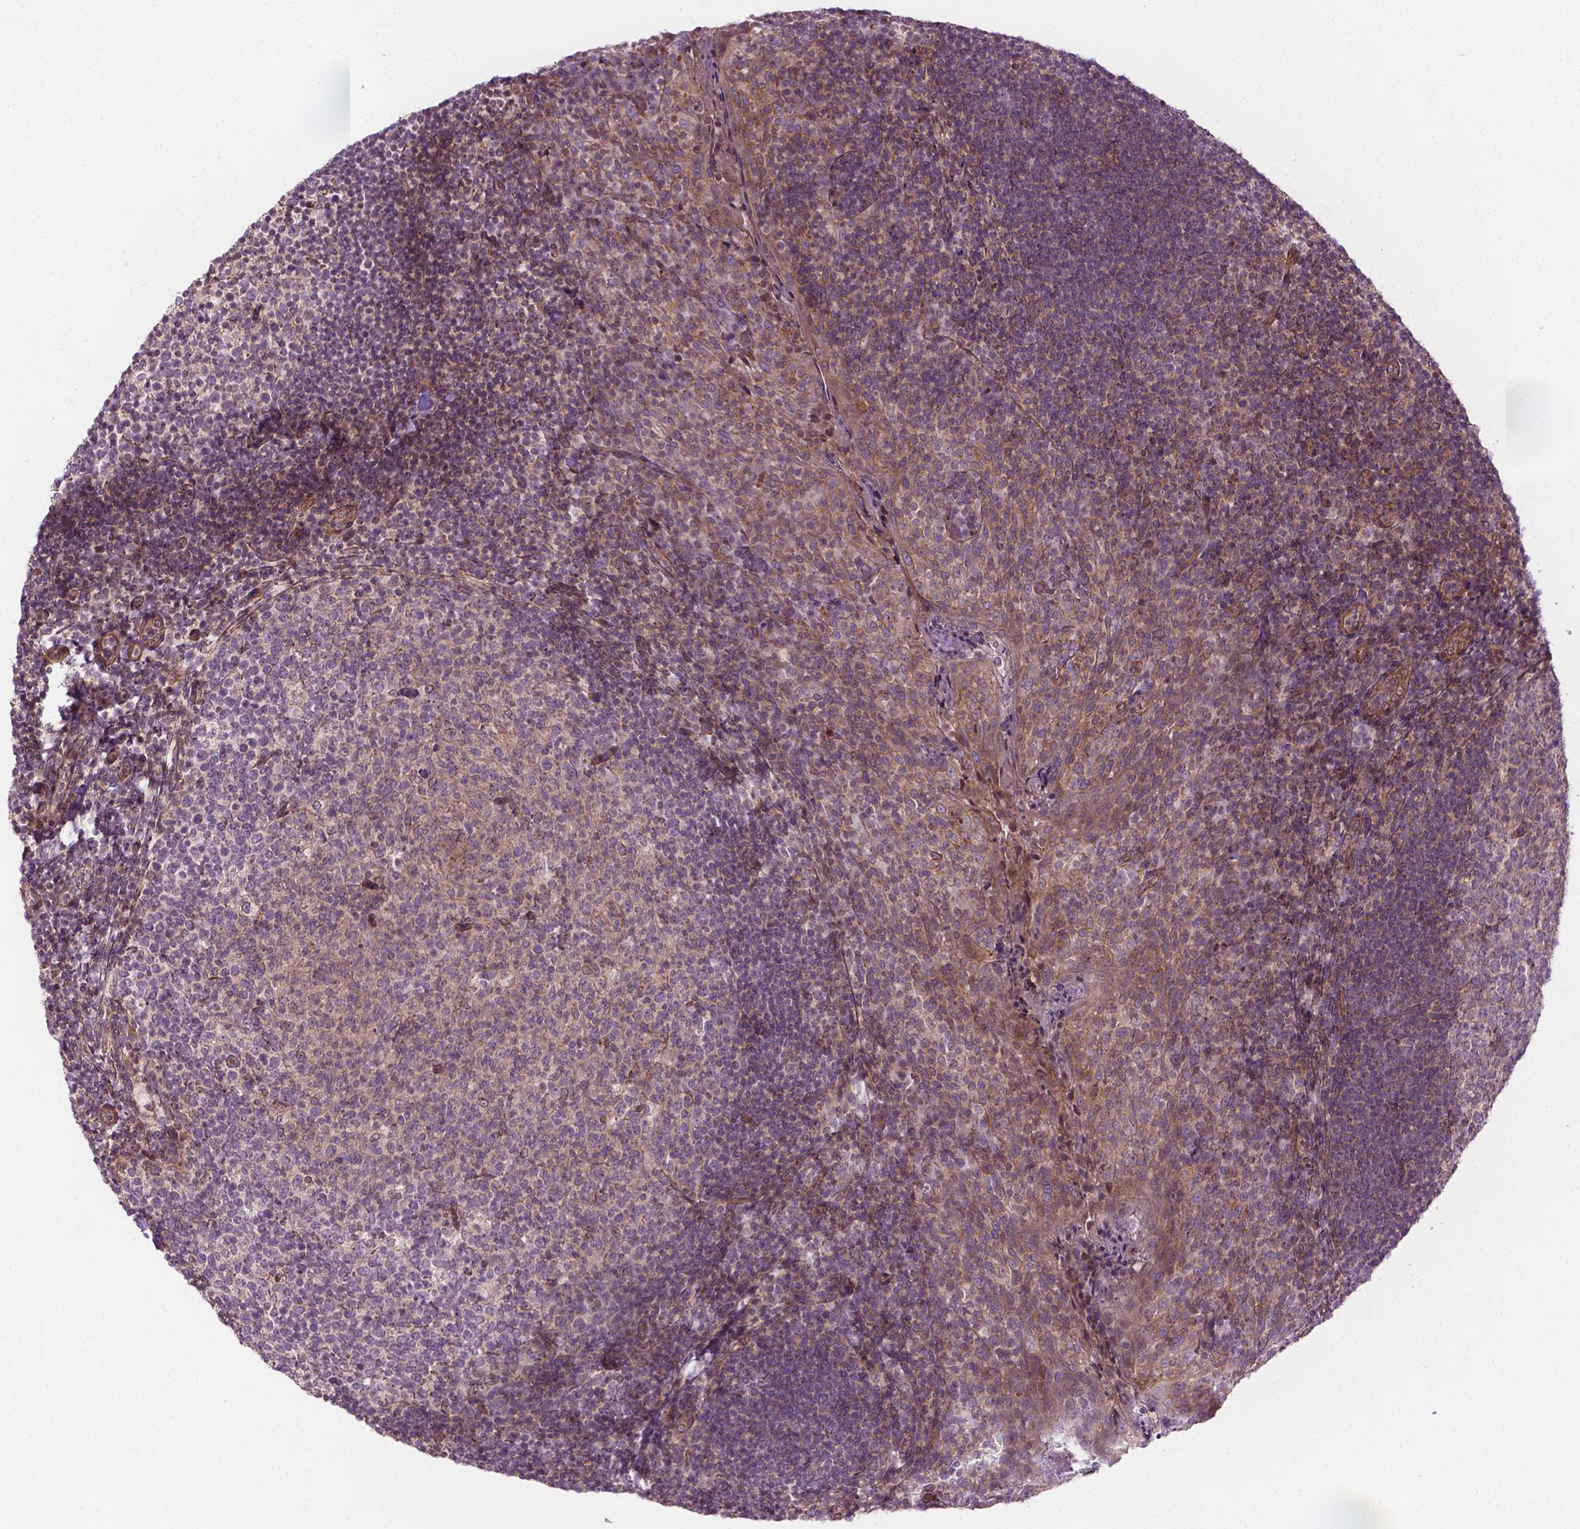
{"staining": {"intensity": "negative", "quantity": "none", "location": "none"}, "tissue": "tonsil", "cell_type": "Germinal center cells", "image_type": "normal", "snomed": [{"axis": "morphology", "description": "Normal tissue, NOS"}, {"axis": "topography", "description": "Tonsil"}], "caption": "Photomicrograph shows no significant protein staining in germinal center cells of normal tonsil.", "gene": "TCHP", "patient": {"sex": "female", "age": 10}}